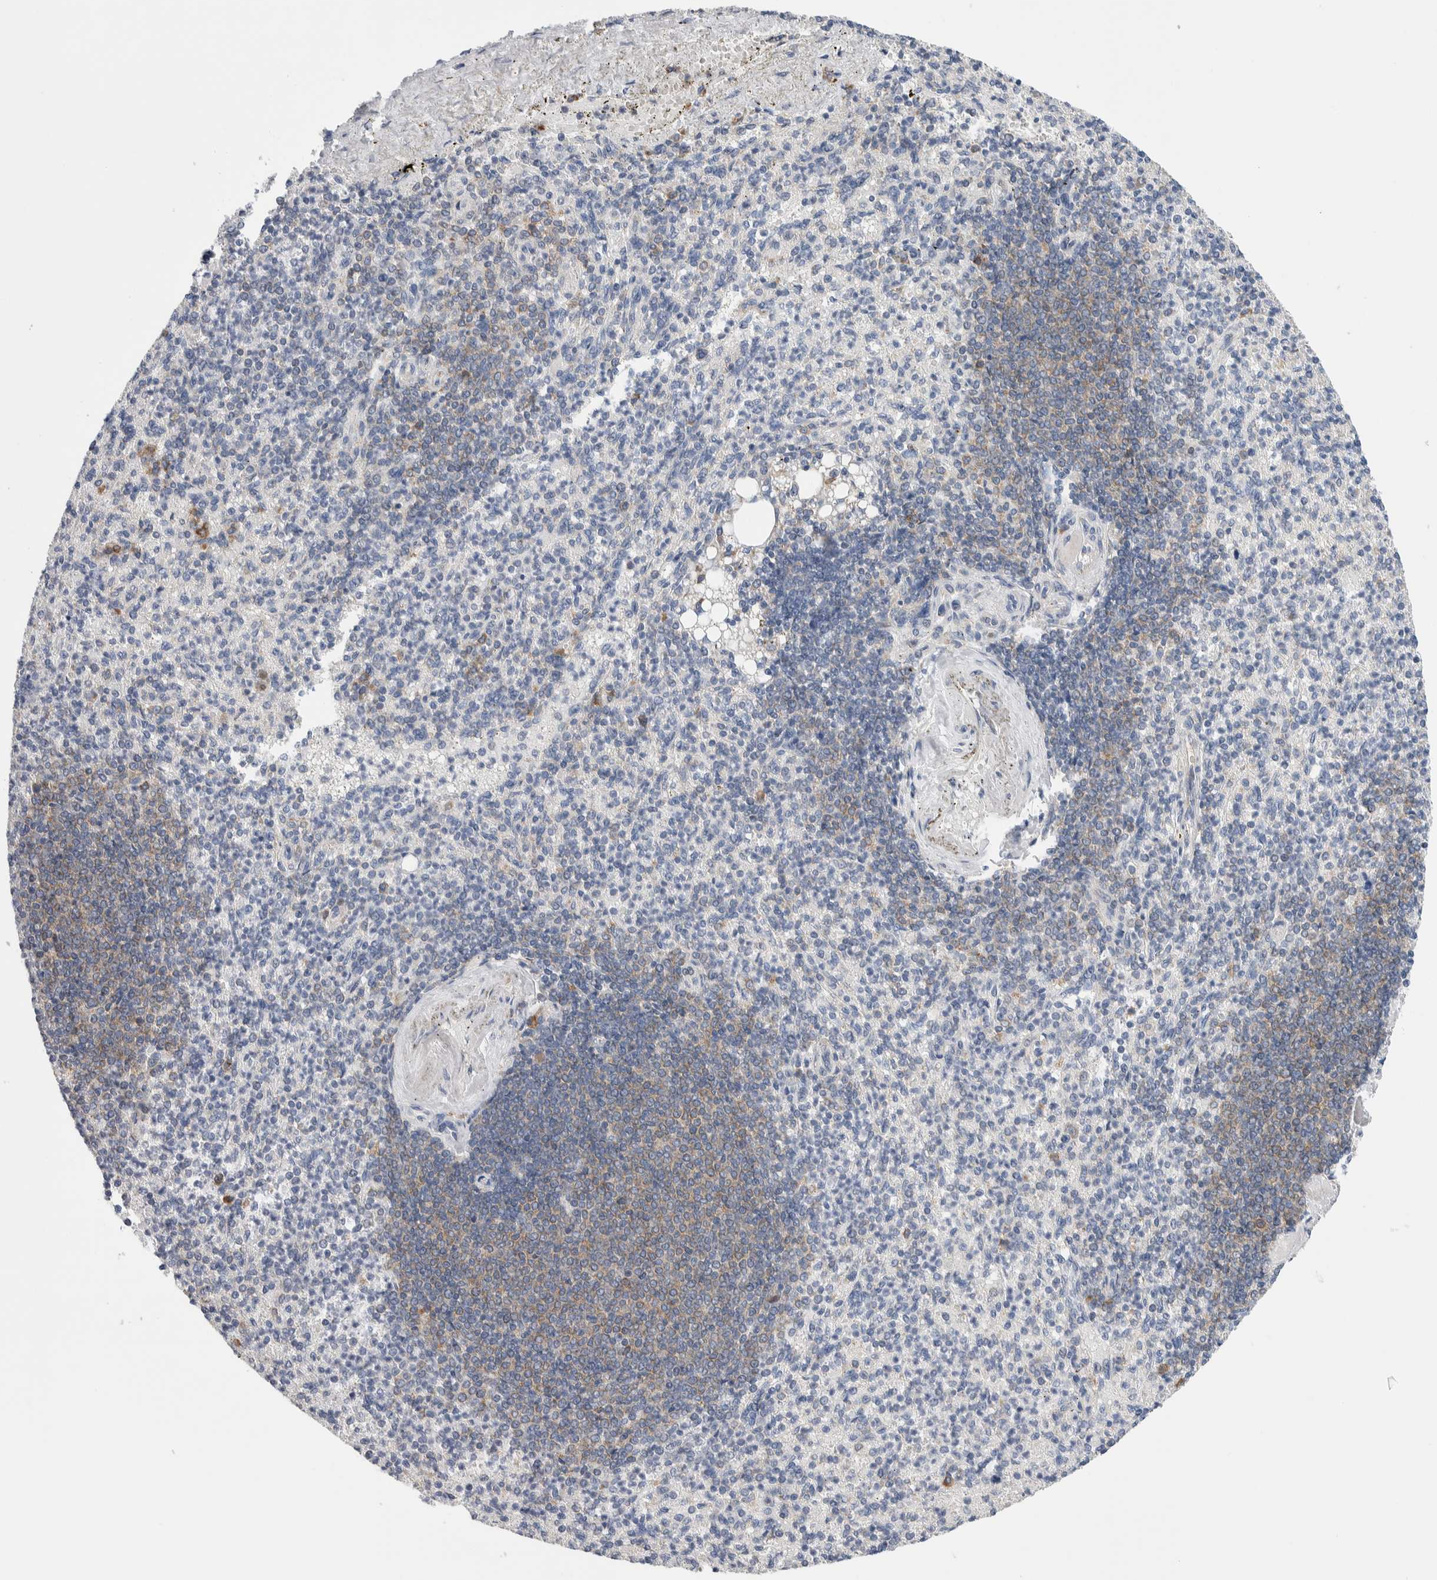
{"staining": {"intensity": "weak", "quantity": "25%-75%", "location": "cytoplasmic/membranous"}, "tissue": "spleen", "cell_type": "Cells in red pulp", "image_type": "normal", "snomed": [{"axis": "morphology", "description": "Normal tissue, NOS"}, {"axis": "topography", "description": "Spleen"}], "caption": "Protein expression analysis of benign human spleen reveals weak cytoplasmic/membranous staining in about 25%-75% of cells in red pulp. The staining was performed using DAB (3,3'-diaminobenzidine), with brown indicating positive protein expression. Nuclei are stained blue with hematoxylin.", "gene": "RACK1", "patient": {"sex": "female", "age": 74}}